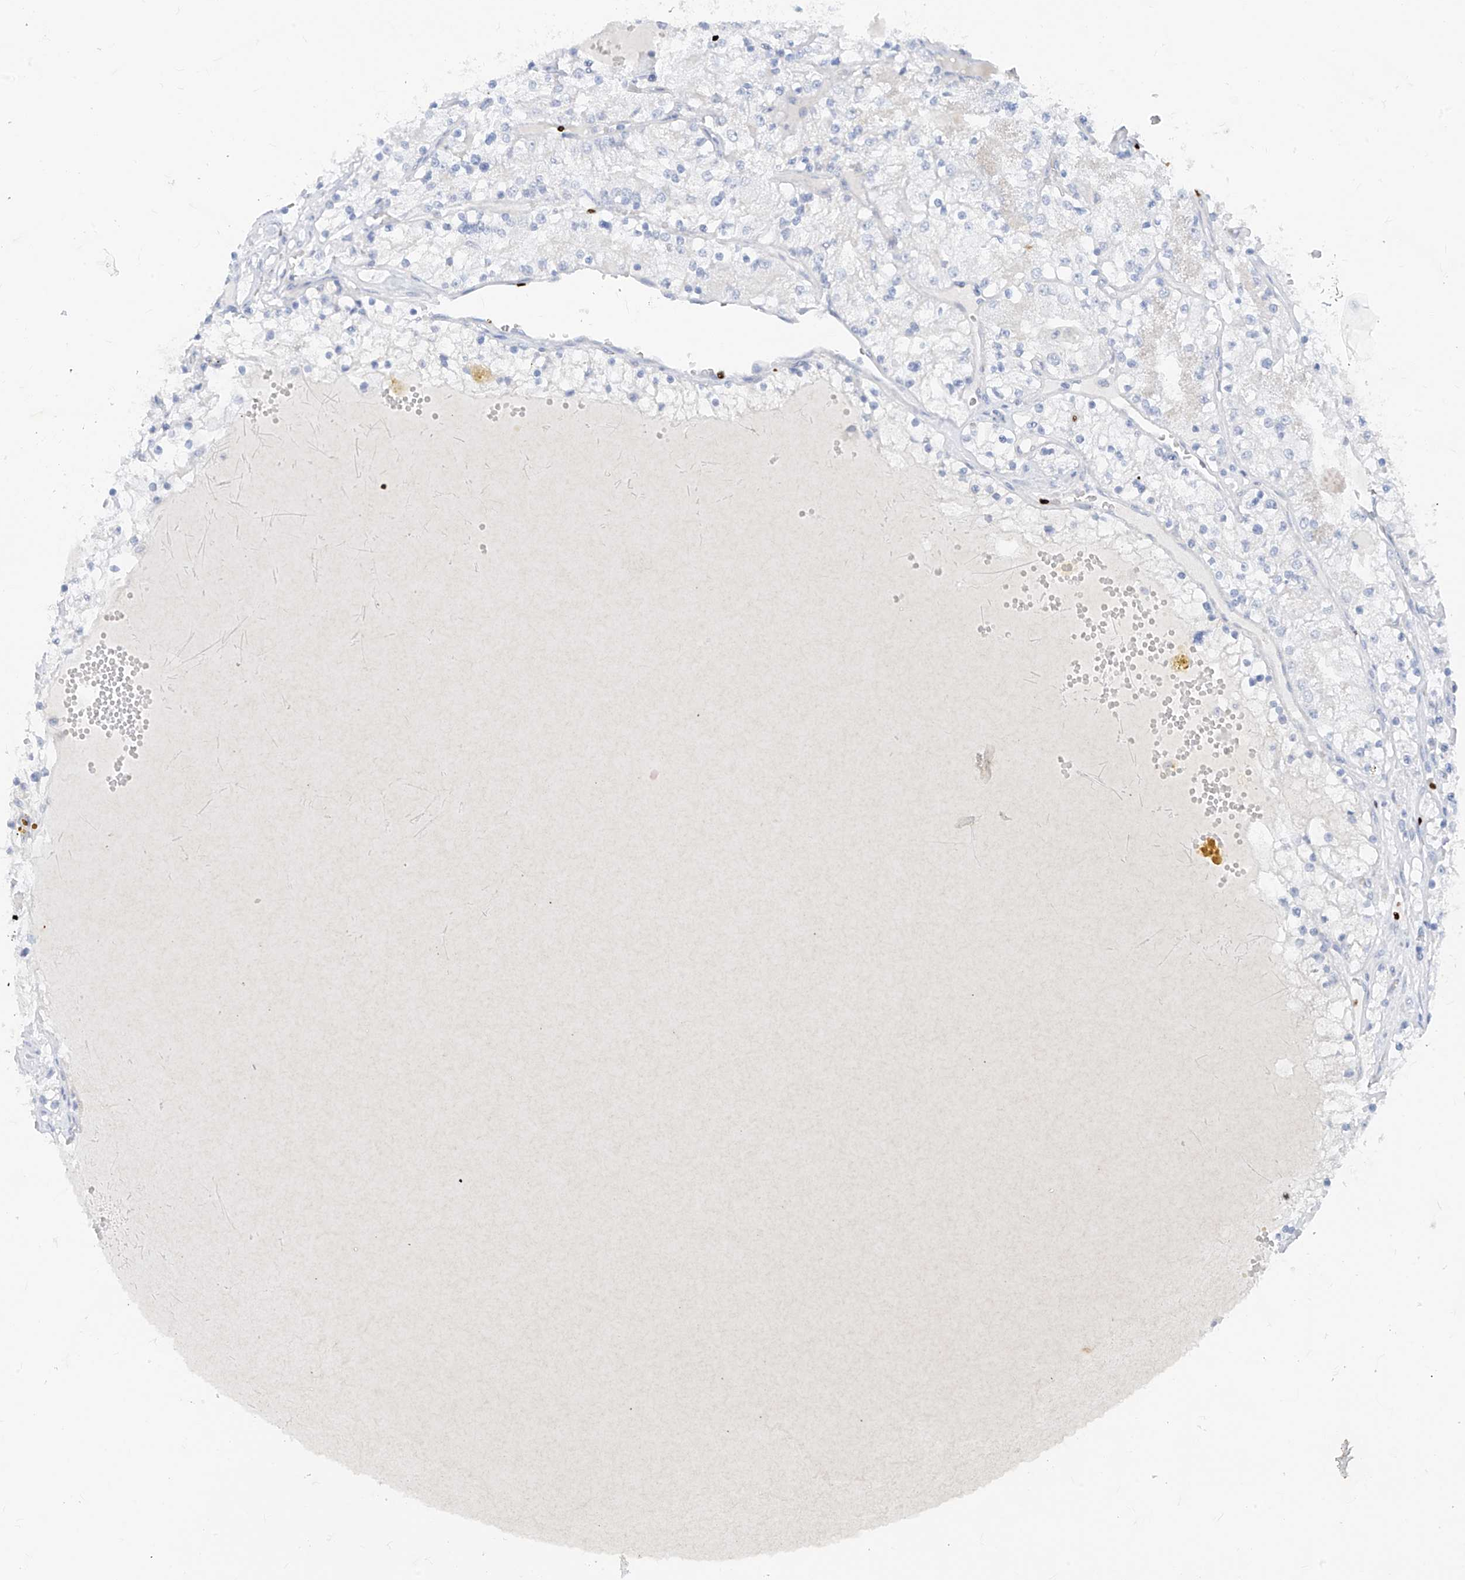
{"staining": {"intensity": "negative", "quantity": "none", "location": "none"}, "tissue": "renal cancer", "cell_type": "Tumor cells", "image_type": "cancer", "snomed": [{"axis": "morphology", "description": "Normal tissue, NOS"}, {"axis": "morphology", "description": "Adenocarcinoma, NOS"}, {"axis": "topography", "description": "Kidney"}], "caption": "DAB immunohistochemical staining of human renal cancer reveals no significant expression in tumor cells.", "gene": "TBX21", "patient": {"sex": "male", "age": 68}}